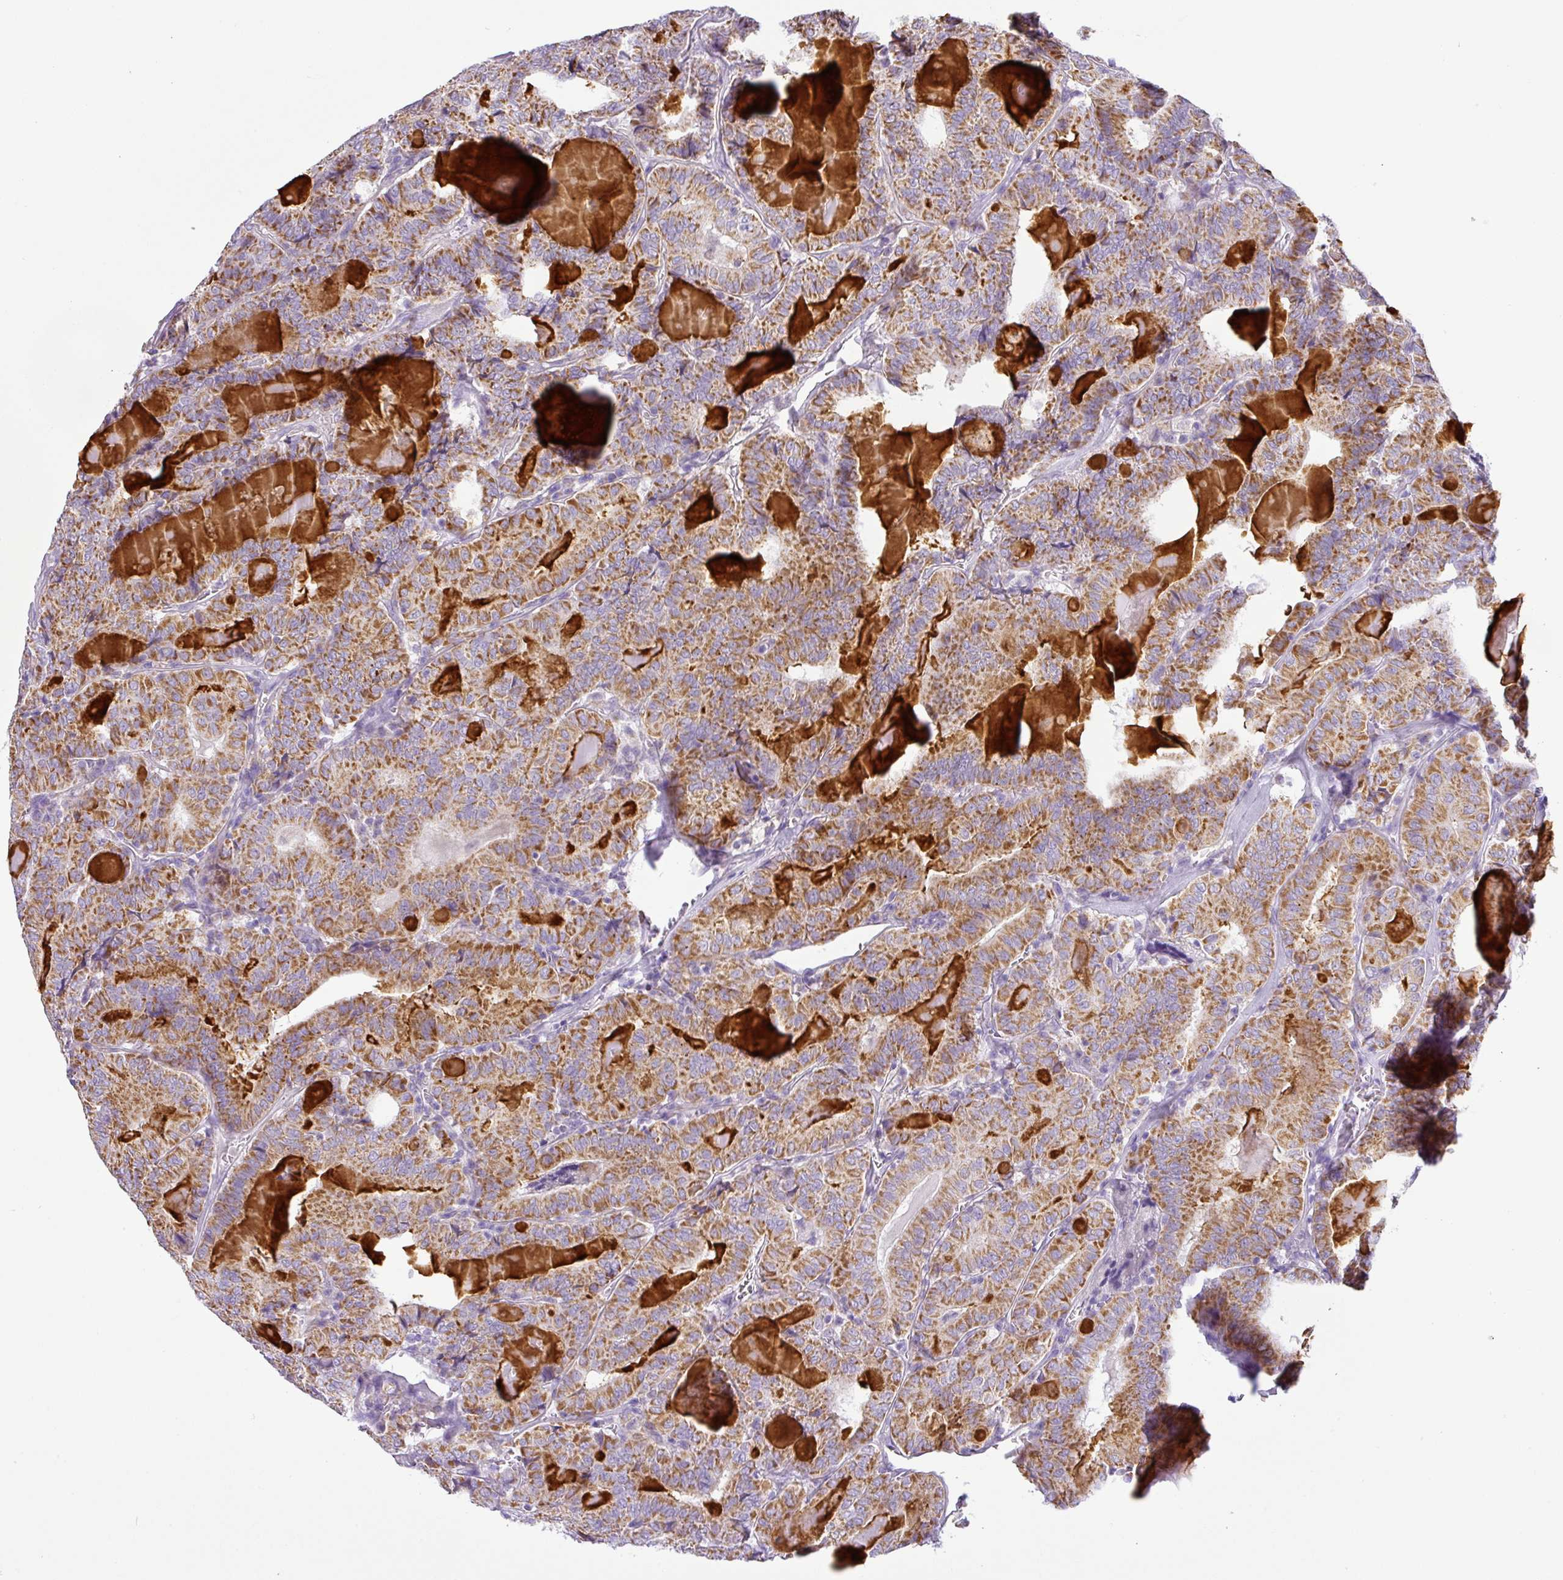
{"staining": {"intensity": "moderate", "quantity": ">75%", "location": "cytoplasmic/membranous"}, "tissue": "thyroid cancer", "cell_type": "Tumor cells", "image_type": "cancer", "snomed": [{"axis": "morphology", "description": "Papillary adenocarcinoma, NOS"}, {"axis": "topography", "description": "Thyroid gland"}], "caption": "The image displays staining of thyroid cancer (papillary adenocarcinoma), revealing moderate cytoplasmic/membranous protein expression (brown color) within tumor cells.", "gene": "HMCN2", "patient": {"sex": "female", "age": 72}}